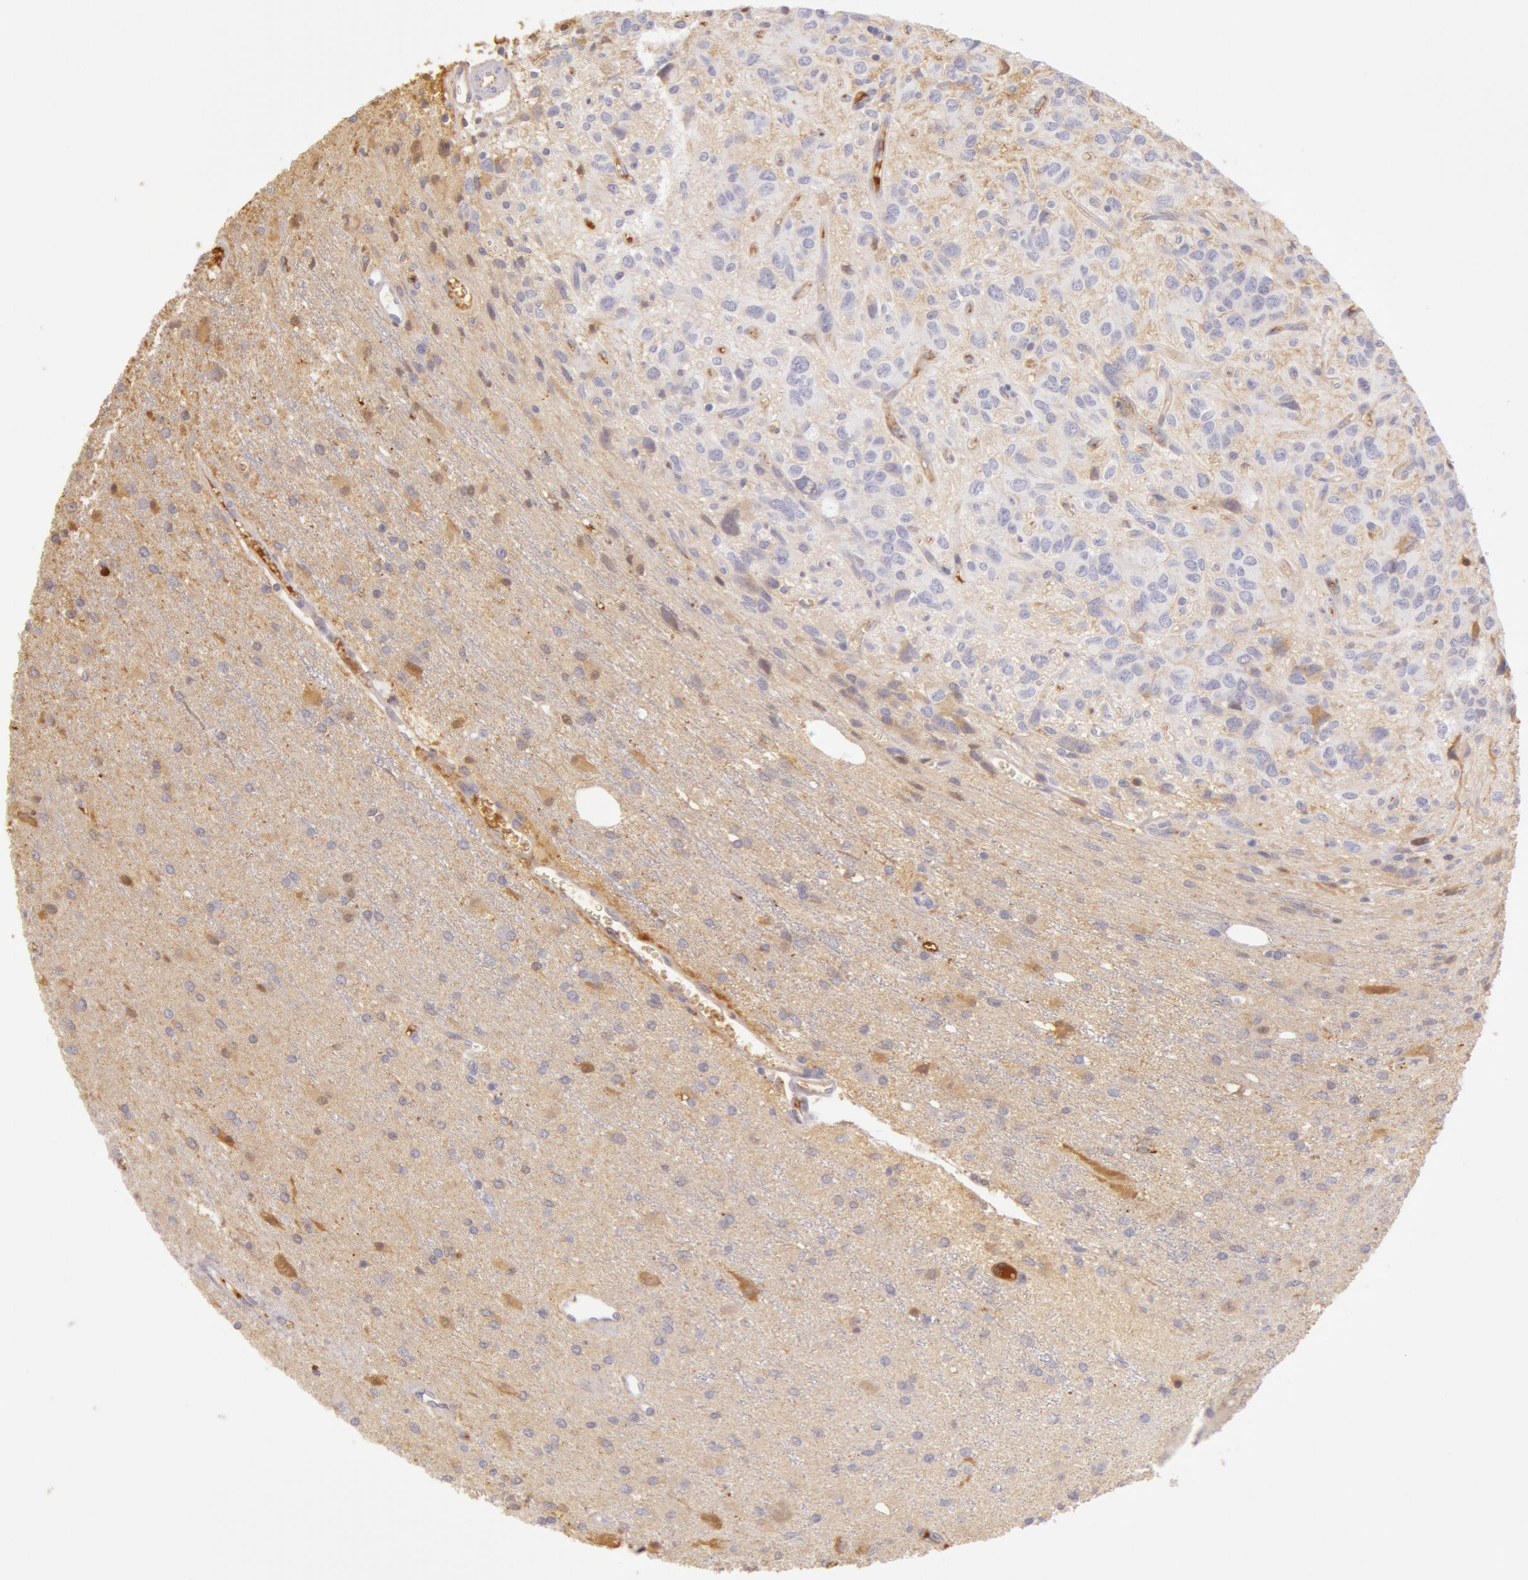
{"staining": {"intensity": "weak", "quantity": "<25%", "location": "cytoplasmic/membranous,nuclear"}, "tissue": "glioma", "cell_type": "Tumor cells", "image_type": "cancer", "snomed": [{"axis": "morphology", "description": "Glioma, malignant, Low grade"}, {"axis": "topography", "description": "Brain"}], "caption": "Malignant glioma (low-grade) was stained to show a protein in brown. There is no significant expression in tumor cells.", "gene": "AHSG", "patient": {"sex": "female", "age": 15}}